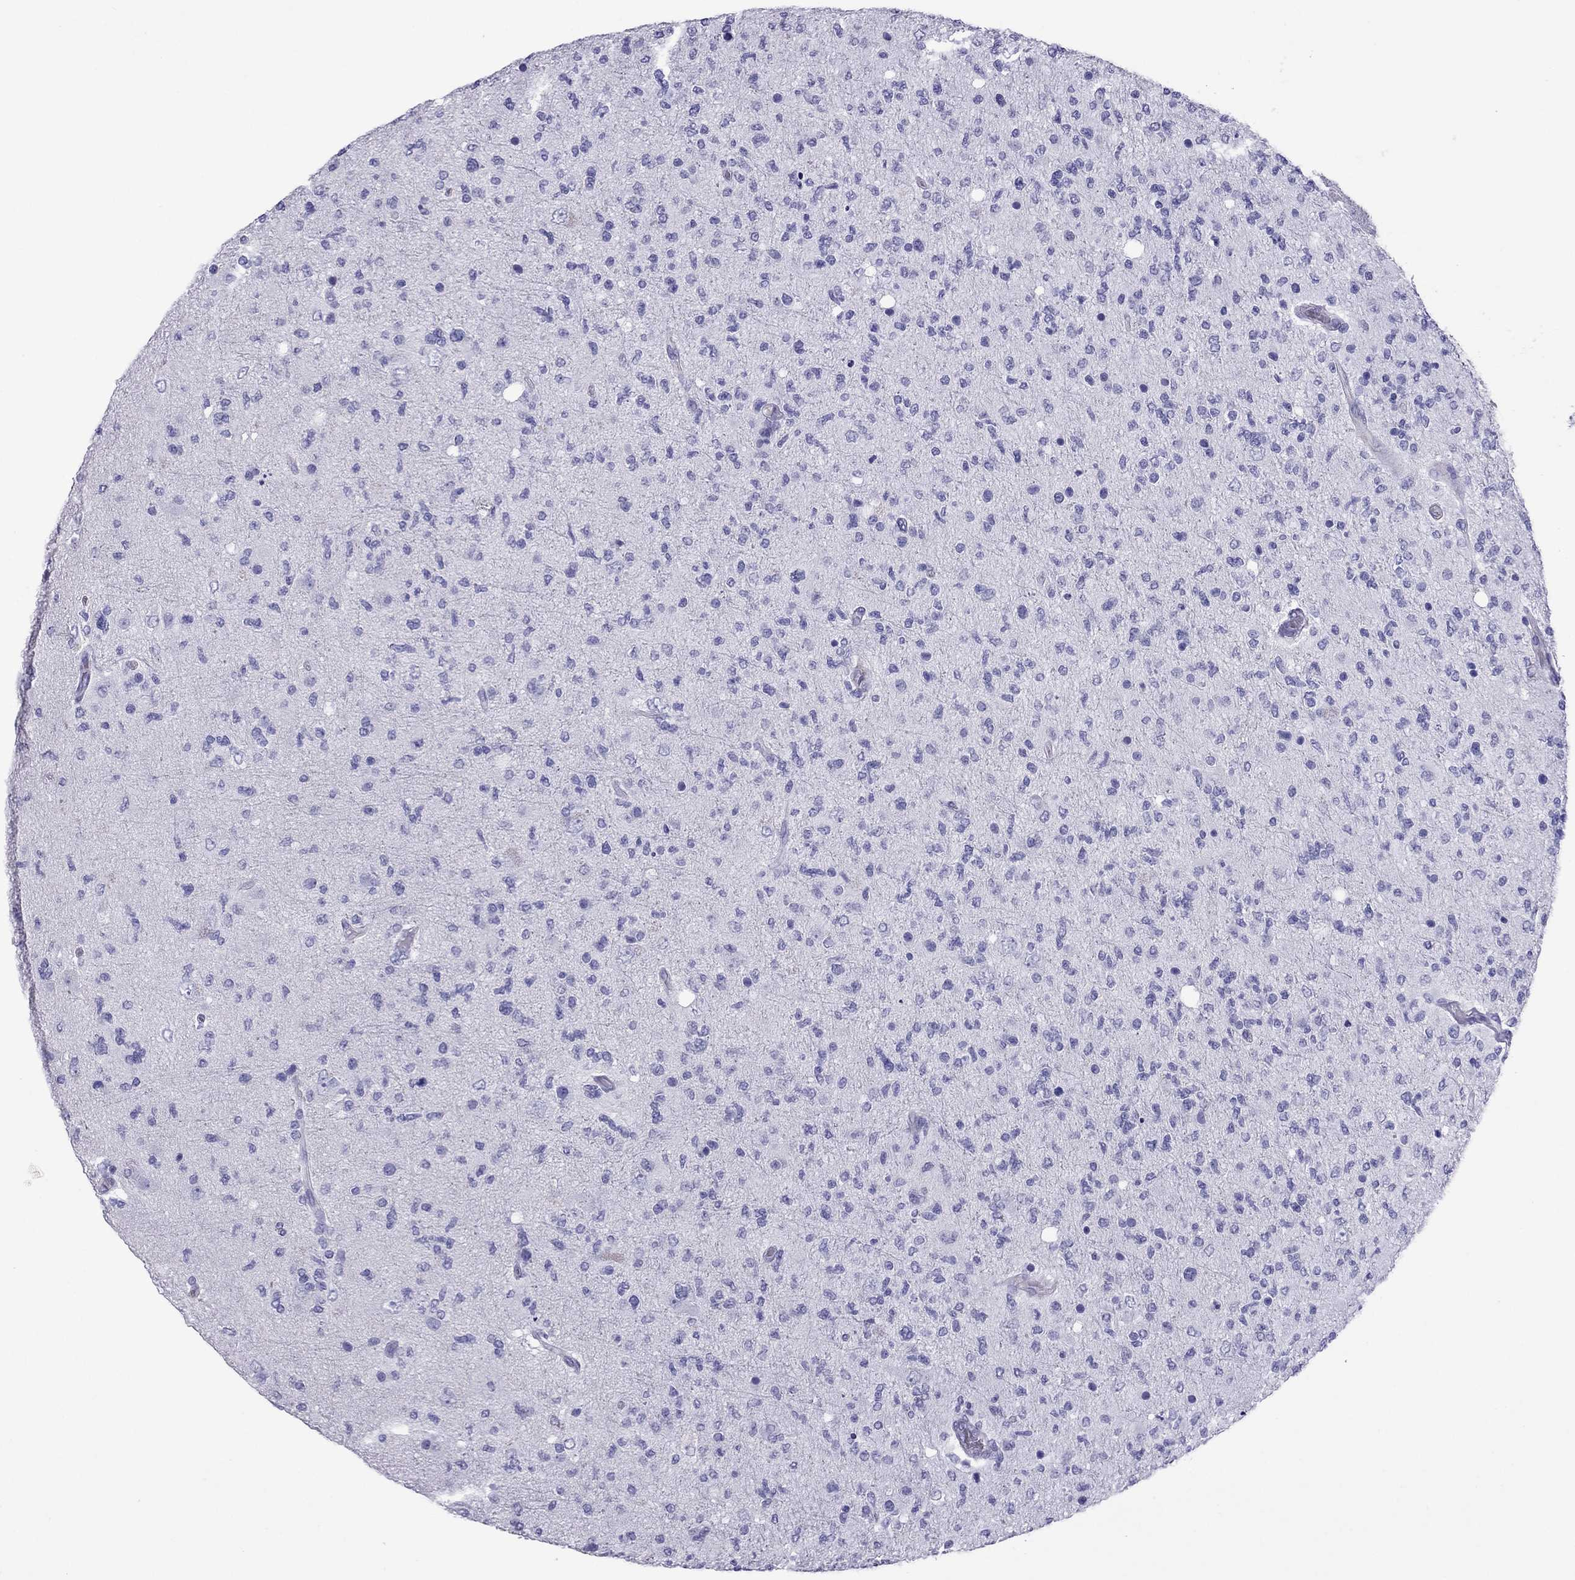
{"staining": {"intensity": "negative", "quantity": "none", "location": "none"}, "tissue": "glioma", "cell_type": "Tumor cells", "image_type": "cancer", "snomed": [{"axis": "morphology", "description": "Glioma, malignant, High grade"}, {"axis": "topography", "description": "Cerebral cortex"}], "caption": "Tumor cells are negative for brown protein staining in malignant glioma (high-grade).", "gene": "MYL11", "patient": {"sex": "male", "age": 70}}